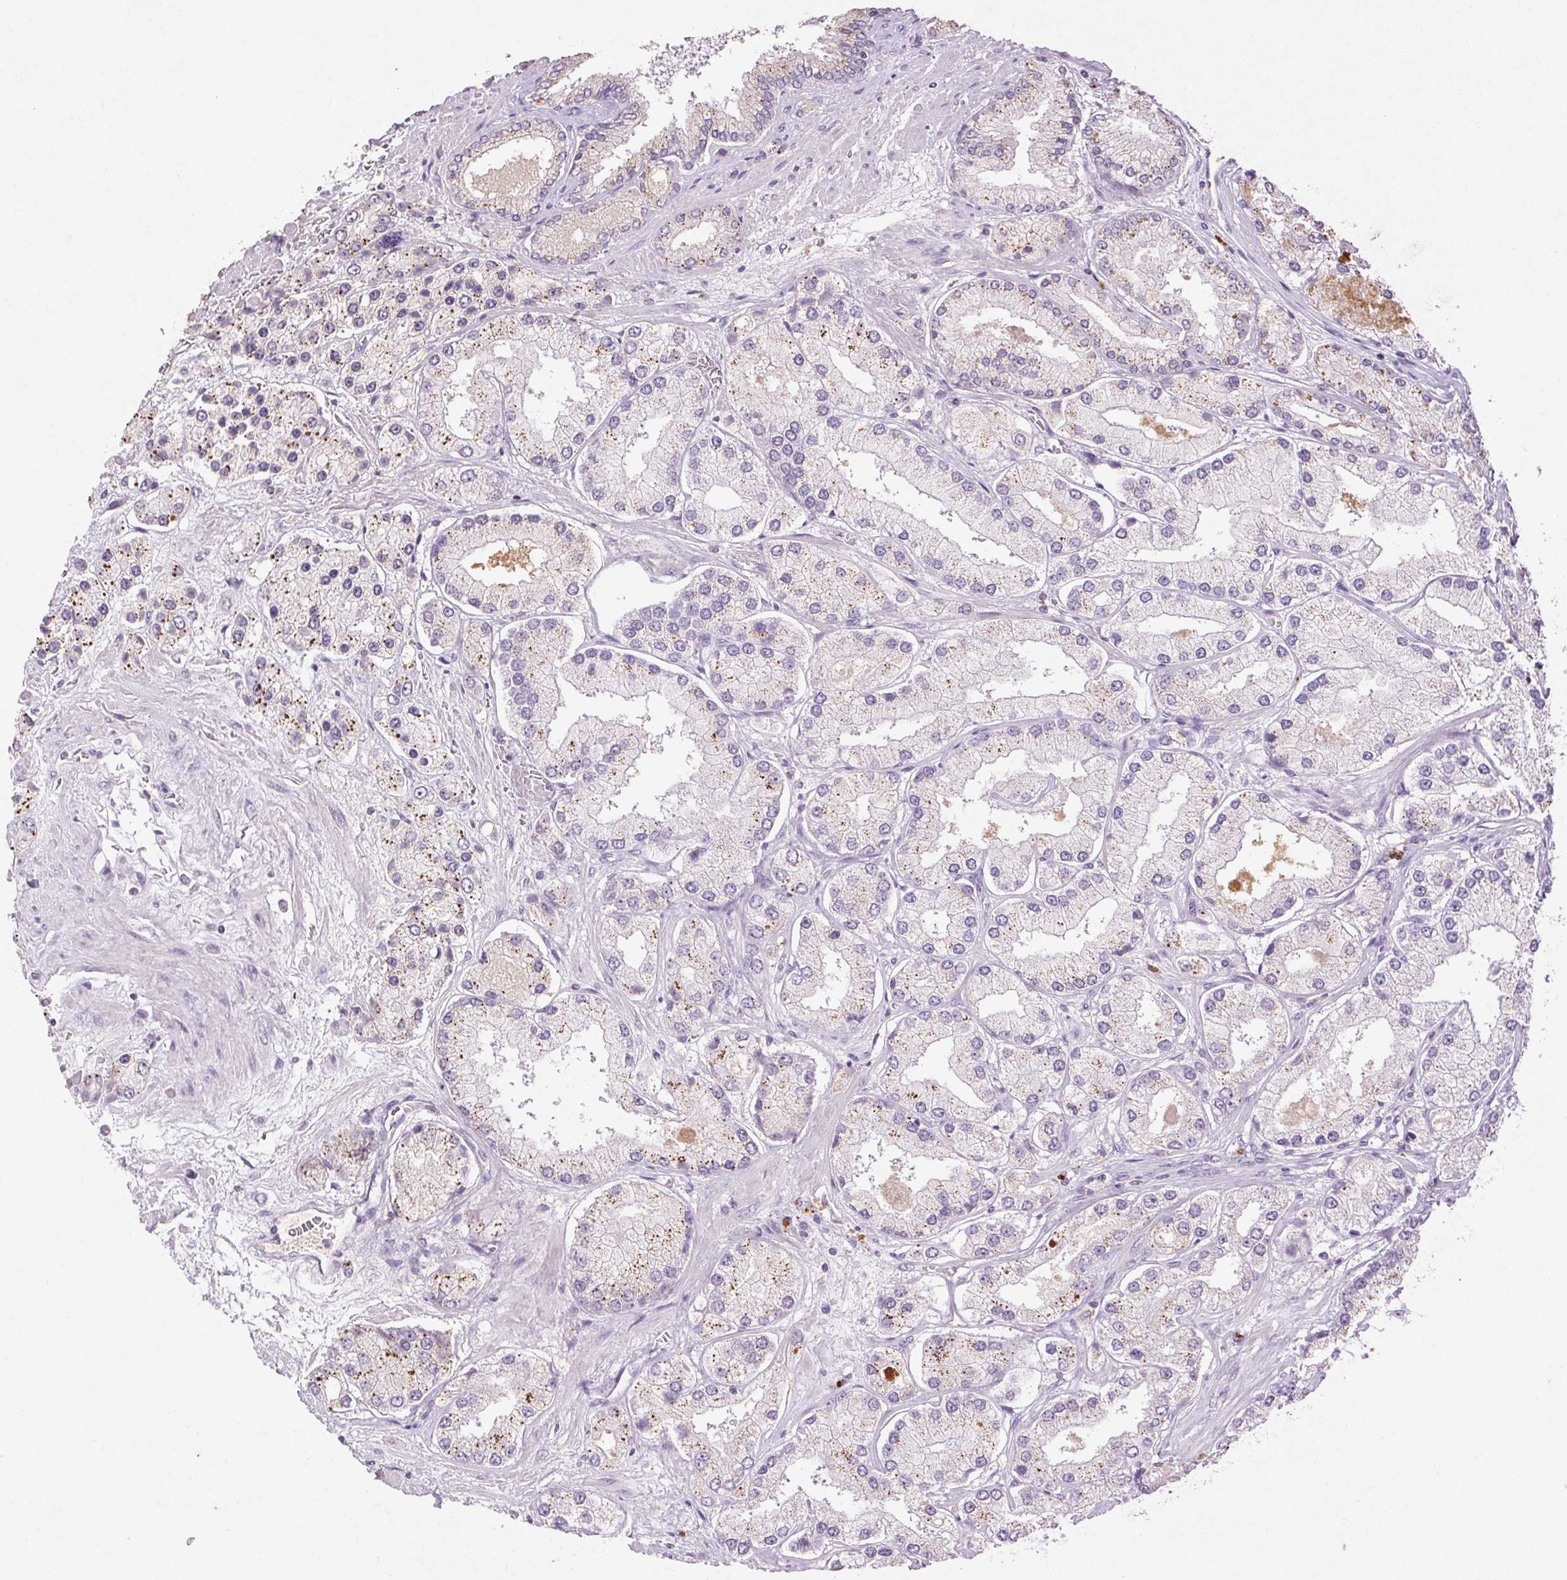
{"staining": {"intensity": "strong", "quantity": "25%-75%", "location": "cytoplasmic/membranous"}, "tissue": "prostate cancer", "cell_type": "Tumor cells", "image_type": "cancer", "snomed": [{"axis": "morphology", "description": "Adenocarcinoma, High grade"}, {"axis": "topography", "description": "Prostate"}], "caption": "The histopathology image displays immunohistochemical staining of high-grade adenocarcinoma (prostate). There is strong cytoplasmic/membranous positivity is present in approximately 25%-75% of tumor cells.", "gene": "FNDC7", "patient": {"sex": "male", "age": 67}}